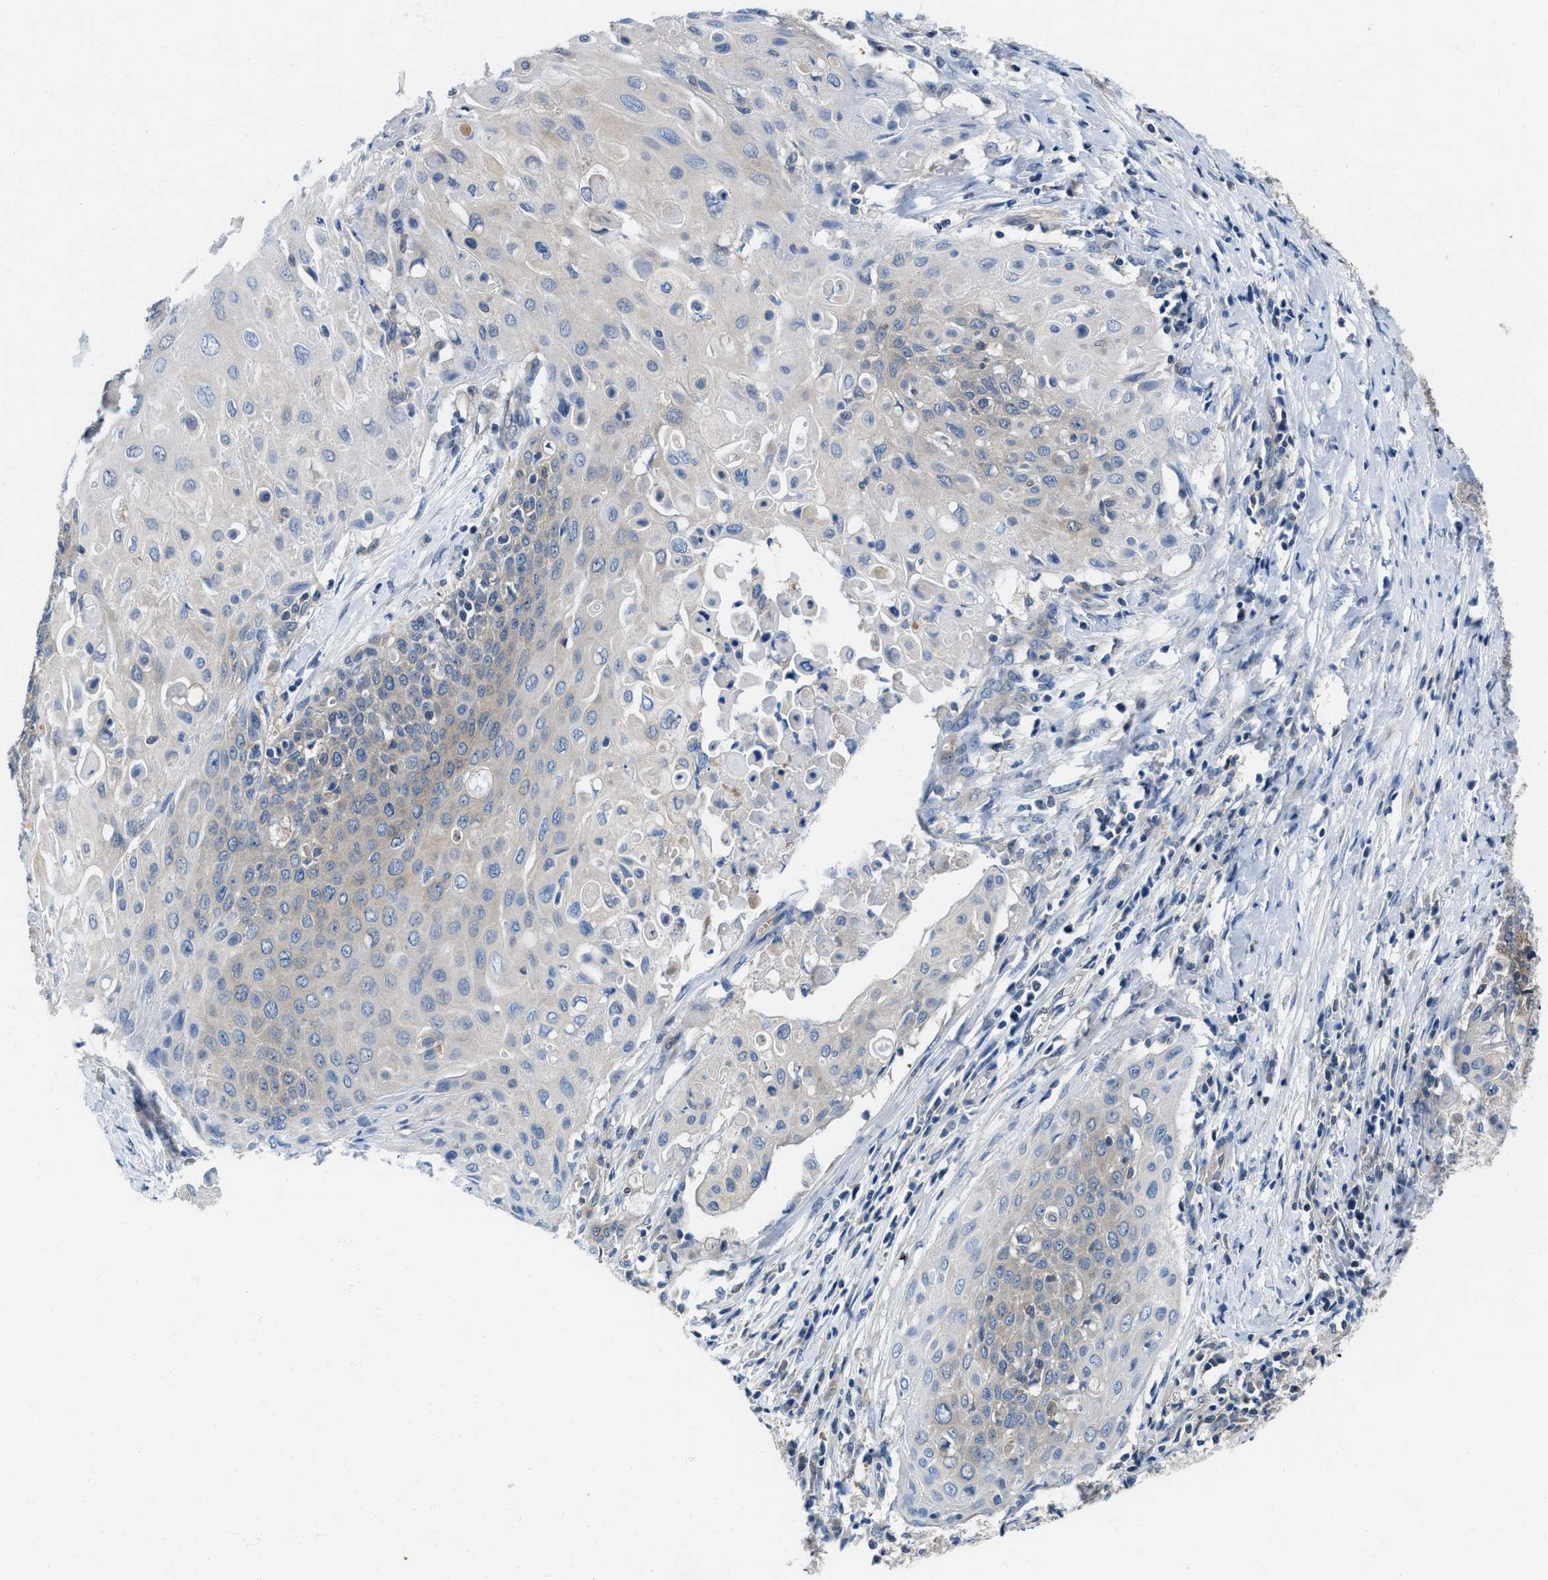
{"staining": {"intensity": "weak", "quantity": "<25%", "location": "cytoplasmic/membranous"}, "tissue": "cervical cancer", "cell_type": "Tumor cells", "image_type": "cancer", "snomed": [{"axis": "morphology", "description": "Squamous cell carcinoma, NOS"}, {"axis": "topography", "description": "Cervix"}], "caption": "Protein analysis of squamous cell carcinoma (cervical) shows no significant staining in tumor cells.", "gene": "NUDT5", "patient": {"sex": "female", "age": 39}}